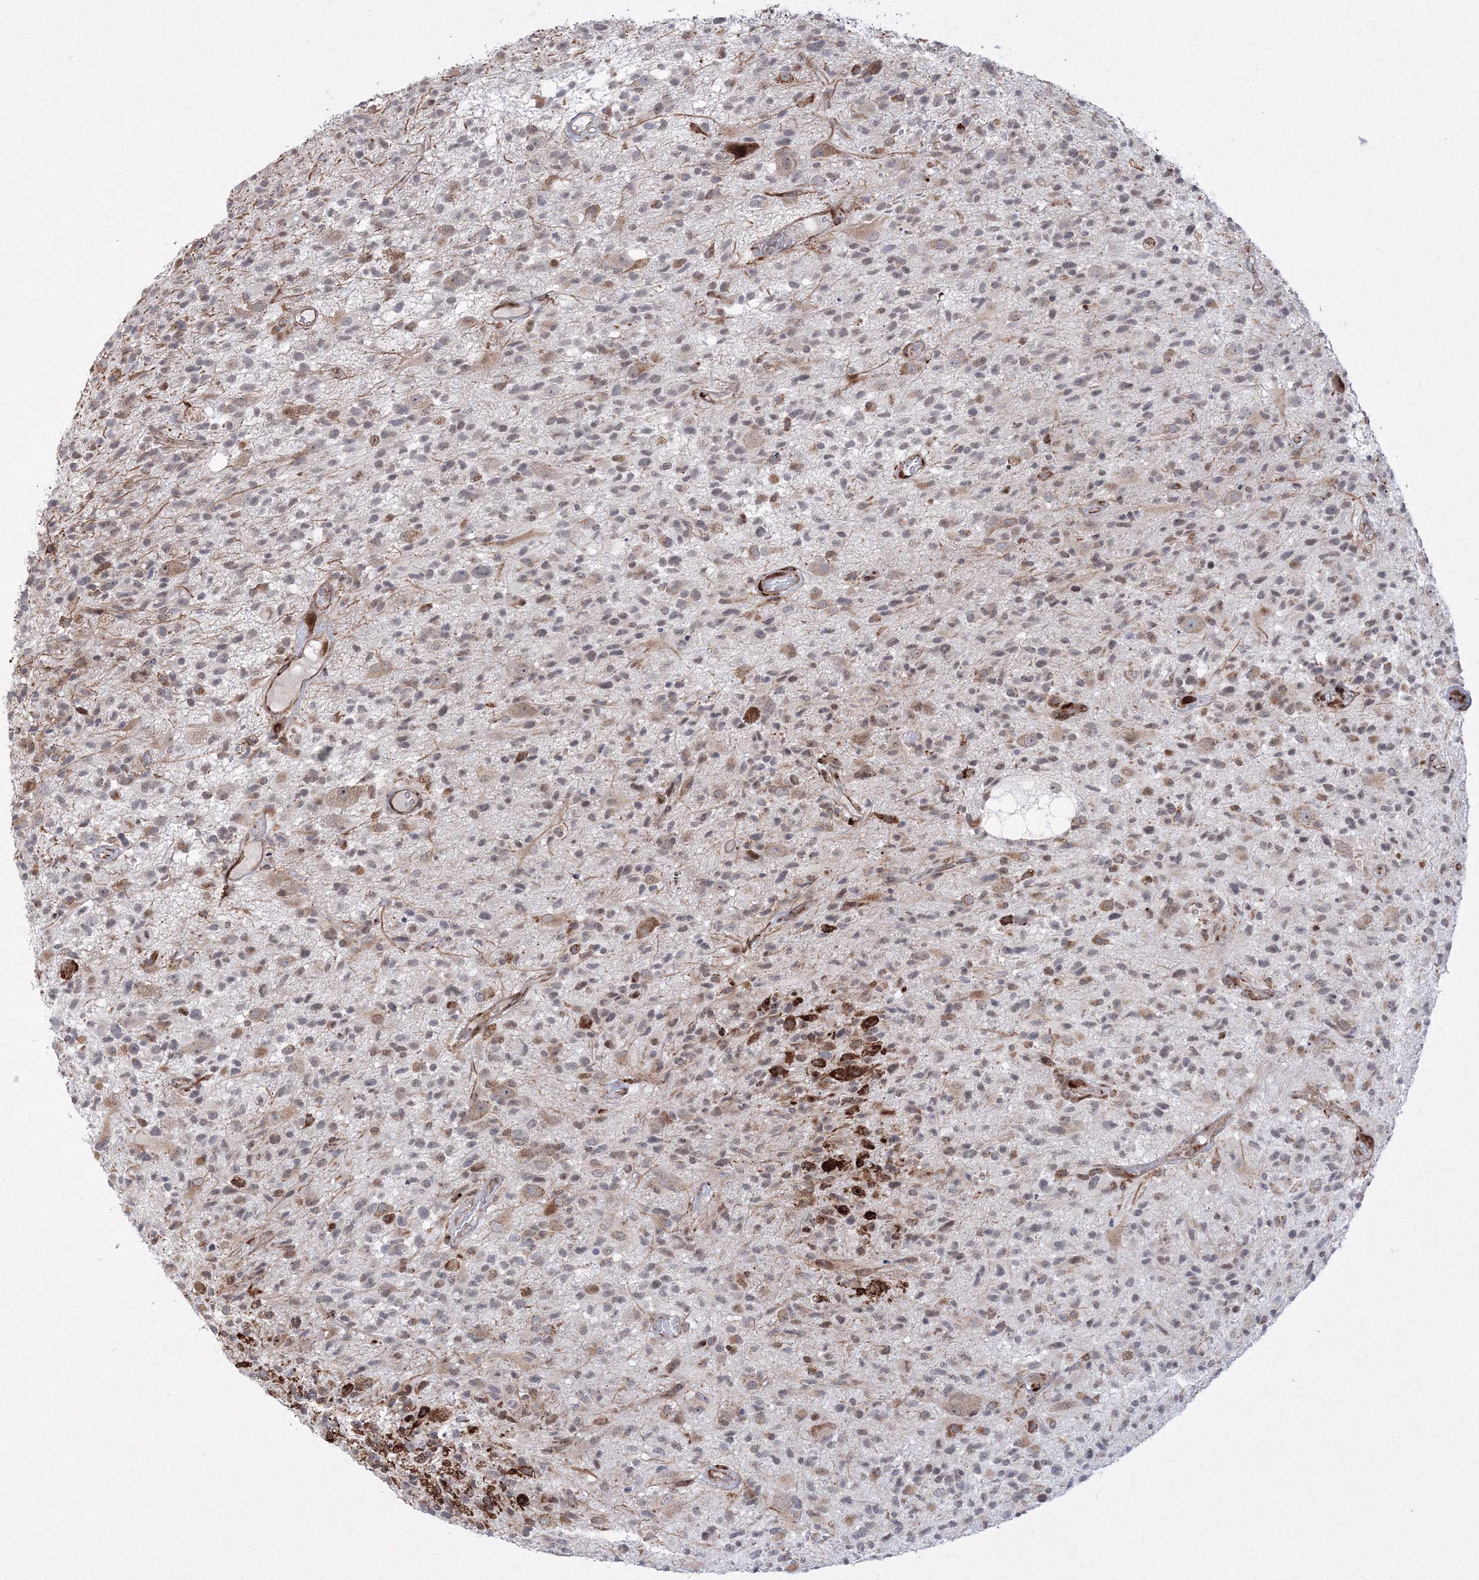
{"staining": {"intensity": "weak", "quantity": "<25%", "location": "cytoplasmic/membranous"}, "tissue": "glioma", "cell_type": "Tumor cells", "image_type": "cancer", "snomed": [{"axis": "morphology", "description": "Glioma, malignant, High grade"}, {"axis": "morphology", "description": "Glioblastoma, NOS"}, {"axis": "topography", "description": "Brain"}], "caption": "Tumor cells are negative for brown protein staining in glioma. (DAB (3,3'-diaminobenzidine) IHC with hematoxylin counter stain).", "gene": "EFCAB12", "patient": {"sex": "male", "age": 60}}